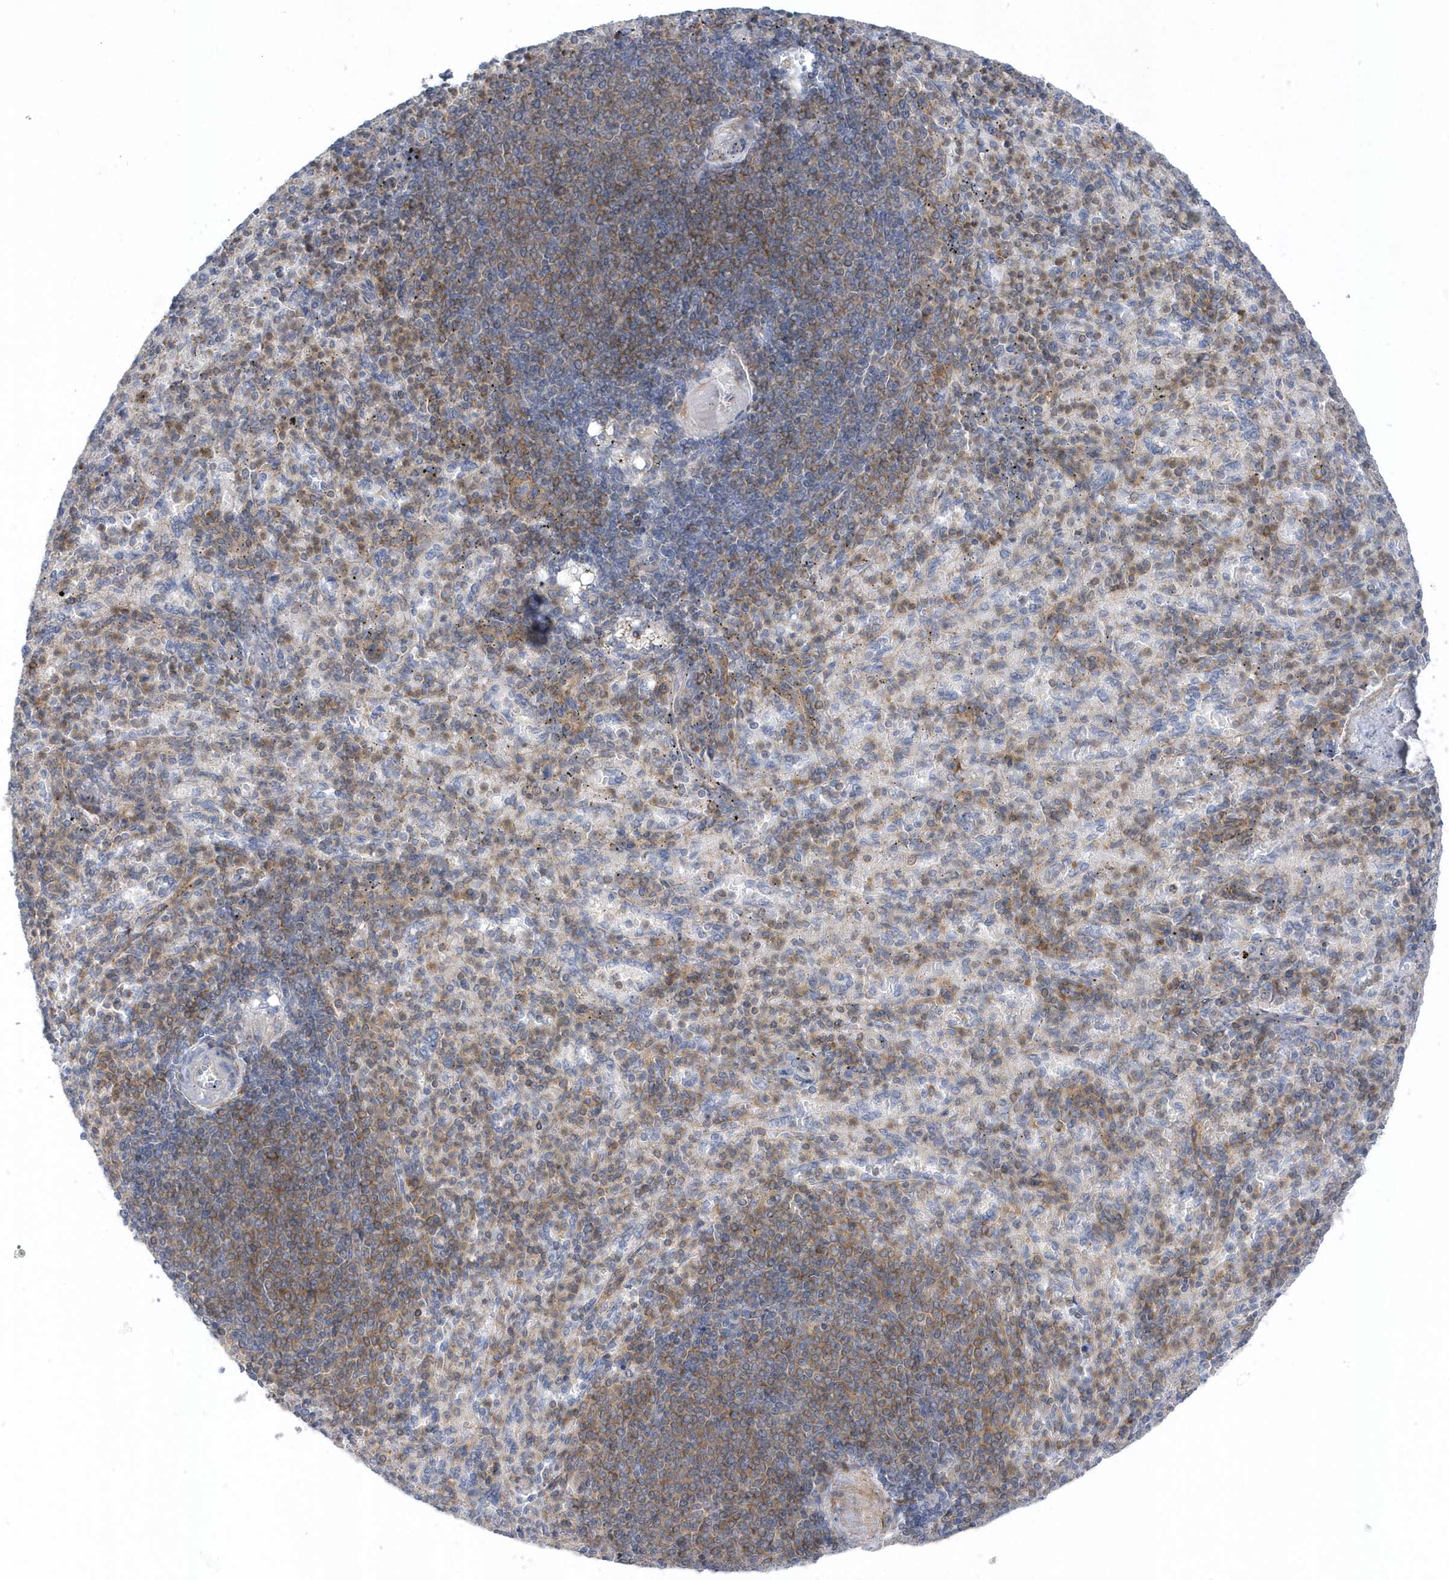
{"staining": {"intensity": "moderate", "quantity": "25%-75%", "location": "cytoplasmic/membranous"}, "tissue": "spleen", "cell_type": "Cells in red pulp", "image_type": "normal", "snomed": [{"axis": "morphology", "description": "Normal tissue, NOS"}, {"axis": "topography", "description": "Spleen"}], "caption": "High-power microscopy captured an immunohistochemistry (IHC) micrograph of benign spleen, revealing moderate cytoplasmic/membranous expression in about 25%-75% of cells in red pulp.", "gene": "ANAPC1", "patient": {"sex": "female", "age": 74}}